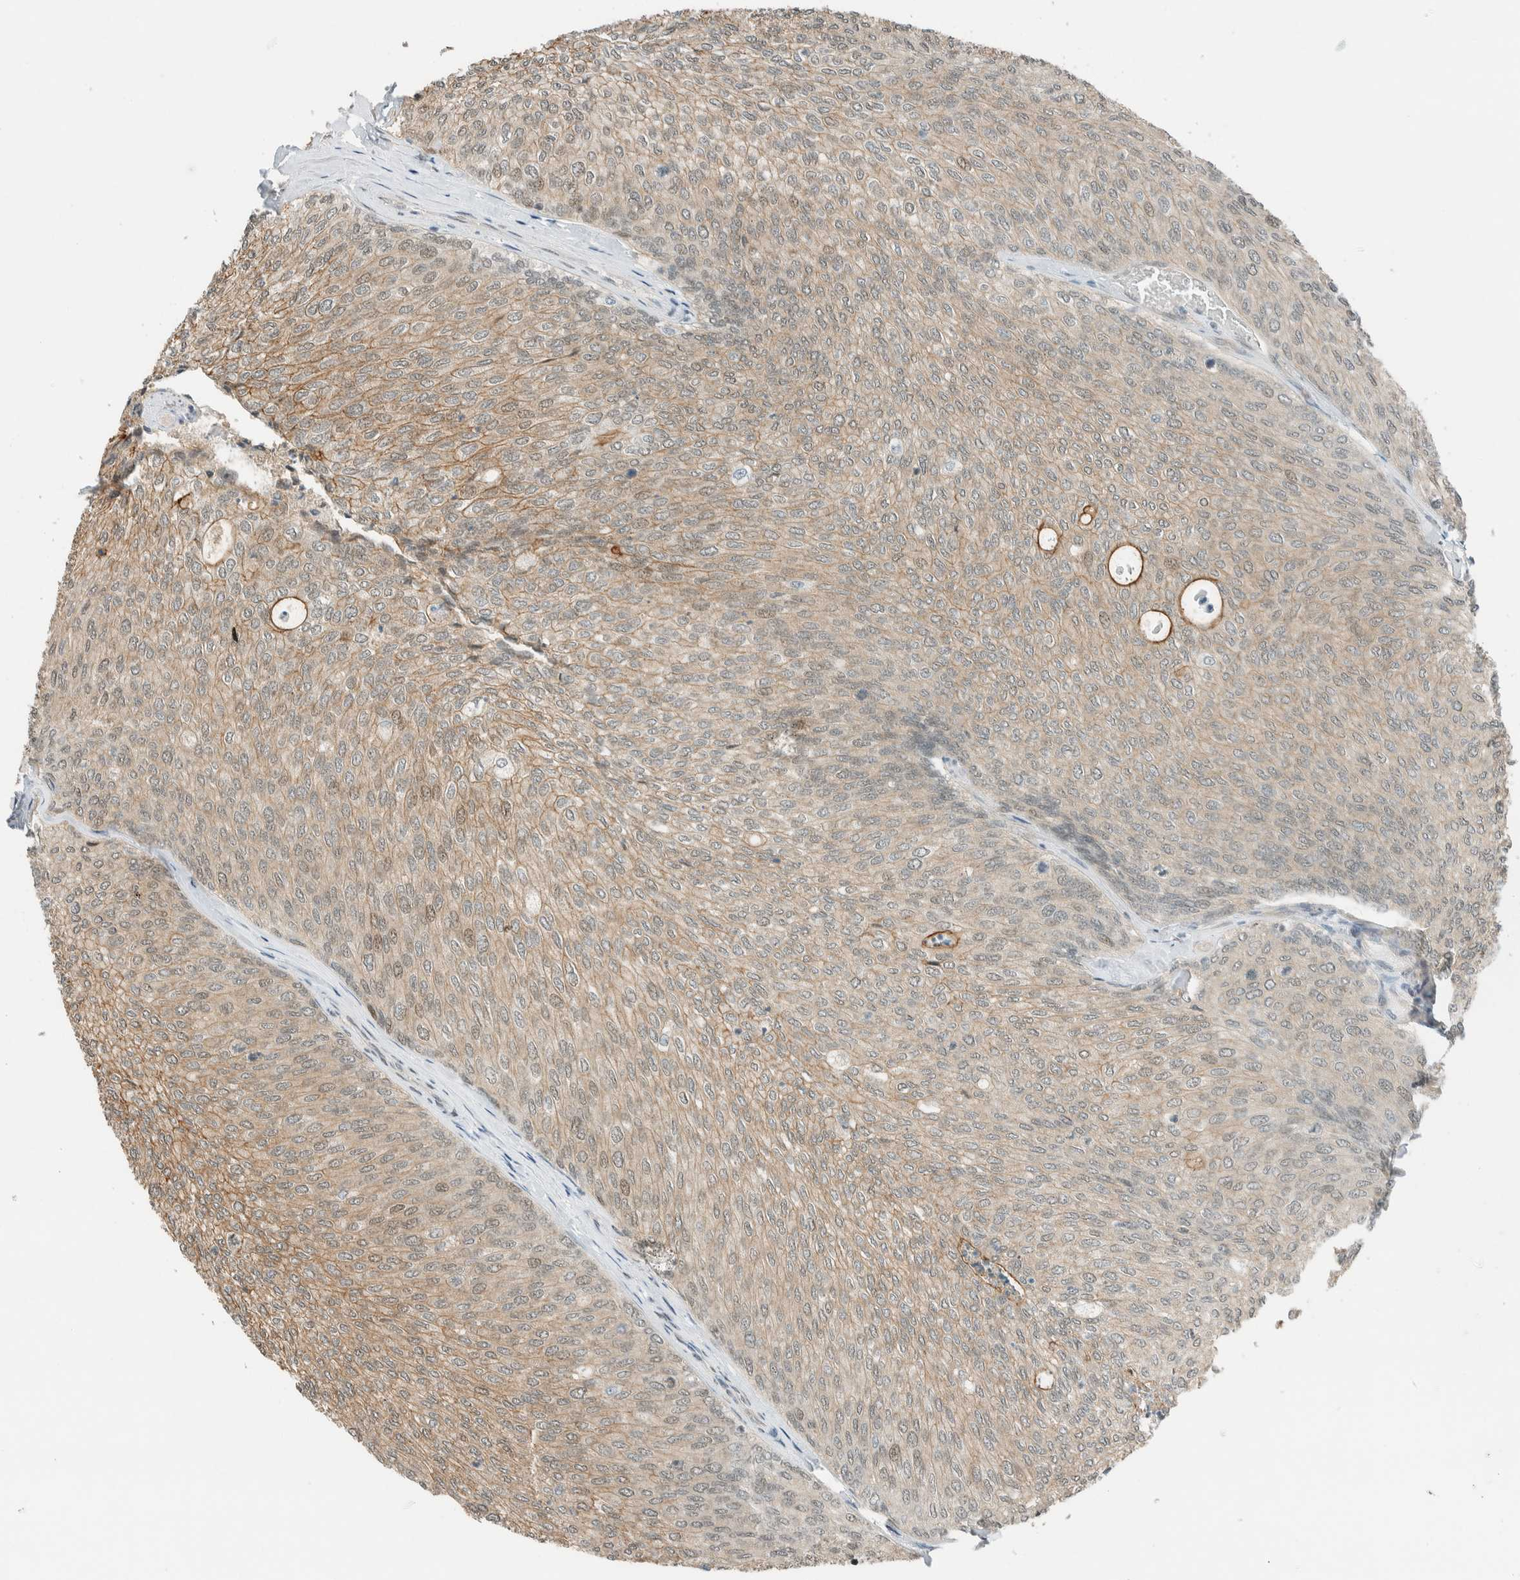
{"staining": {"intensity": "moderate", "quantity": "25%-75%", "location": "cytoplasmic/membranous,nuclear"}, "tissue": "urothelial cancer", "cell_type": "Tumor cells", "image_type": "cancer", "snomed": [{"axis": "morphology", "description": "Urothelial carcinoma, Low grade"}, {"axis": "topography", "description": "Urinary bladder"}], "caption": "Immunohistochemistry (IHC) (DAB) staining of urothelial cancer reveals moderate cytoplasmic/membranous and nuclear protein staining in about 25%-75% of tumor cells.", "gene": "NIBAN2", "patient": {"sex": "female", "age": 79}}